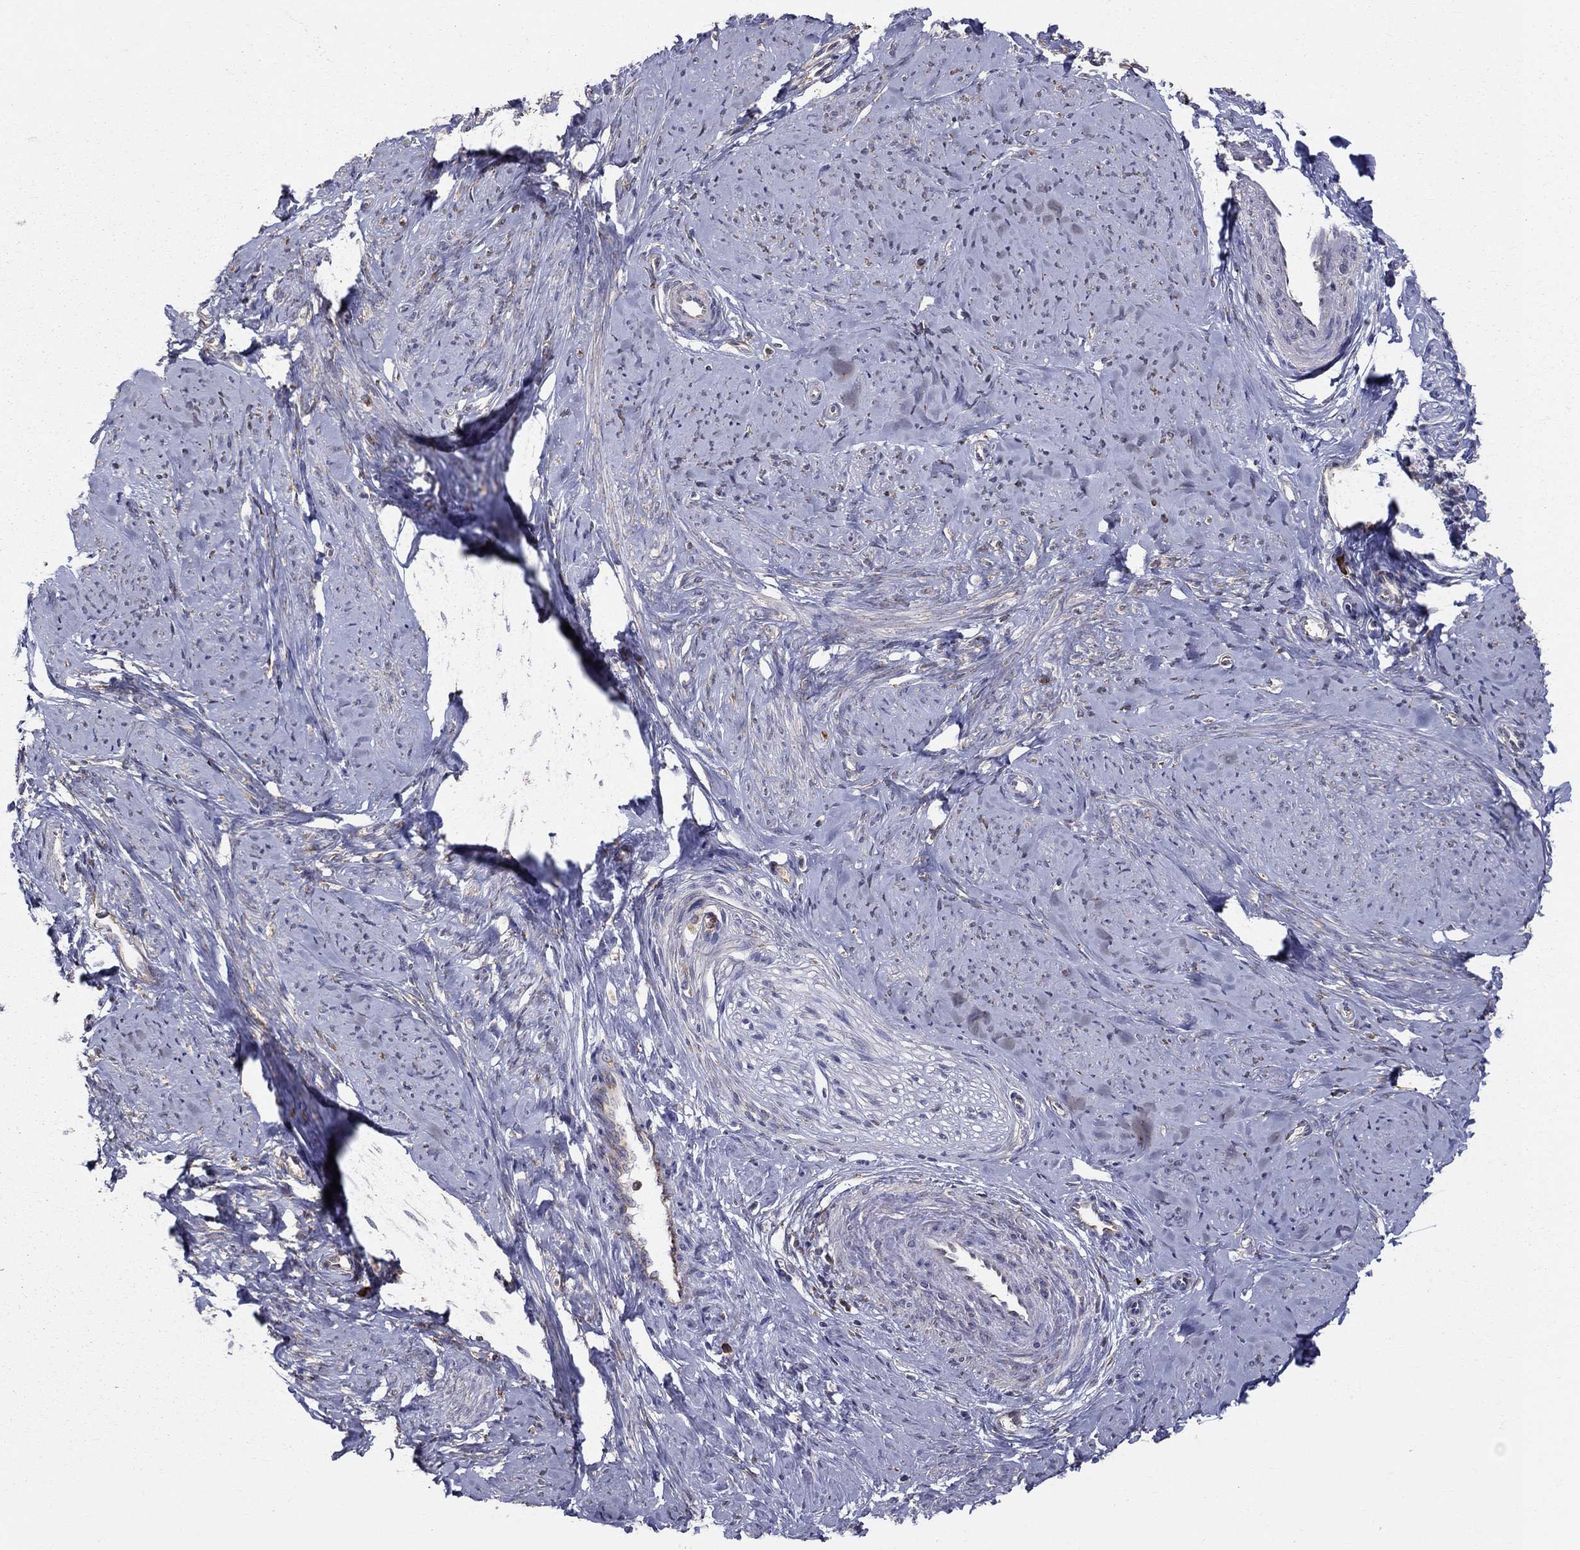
{"staining": {"intensity": "negative", "quantity": "none", "location": "none"}, "tissue": "smooth muscle", "cell_type": "Smooth muscle cells", "image_type": "normal", "snomed": [{"axis": "morphology", "description": "Normal tissue, NOS"}, {"axis": "topography", "description": "Smooth muscle"}], "caption": "Human smooth muscle stained for a protein using IHC reveals no positivity in smooth muscle cells.", "gene": "PRDX4", "patient": {"sex": "female", "age": 48}}